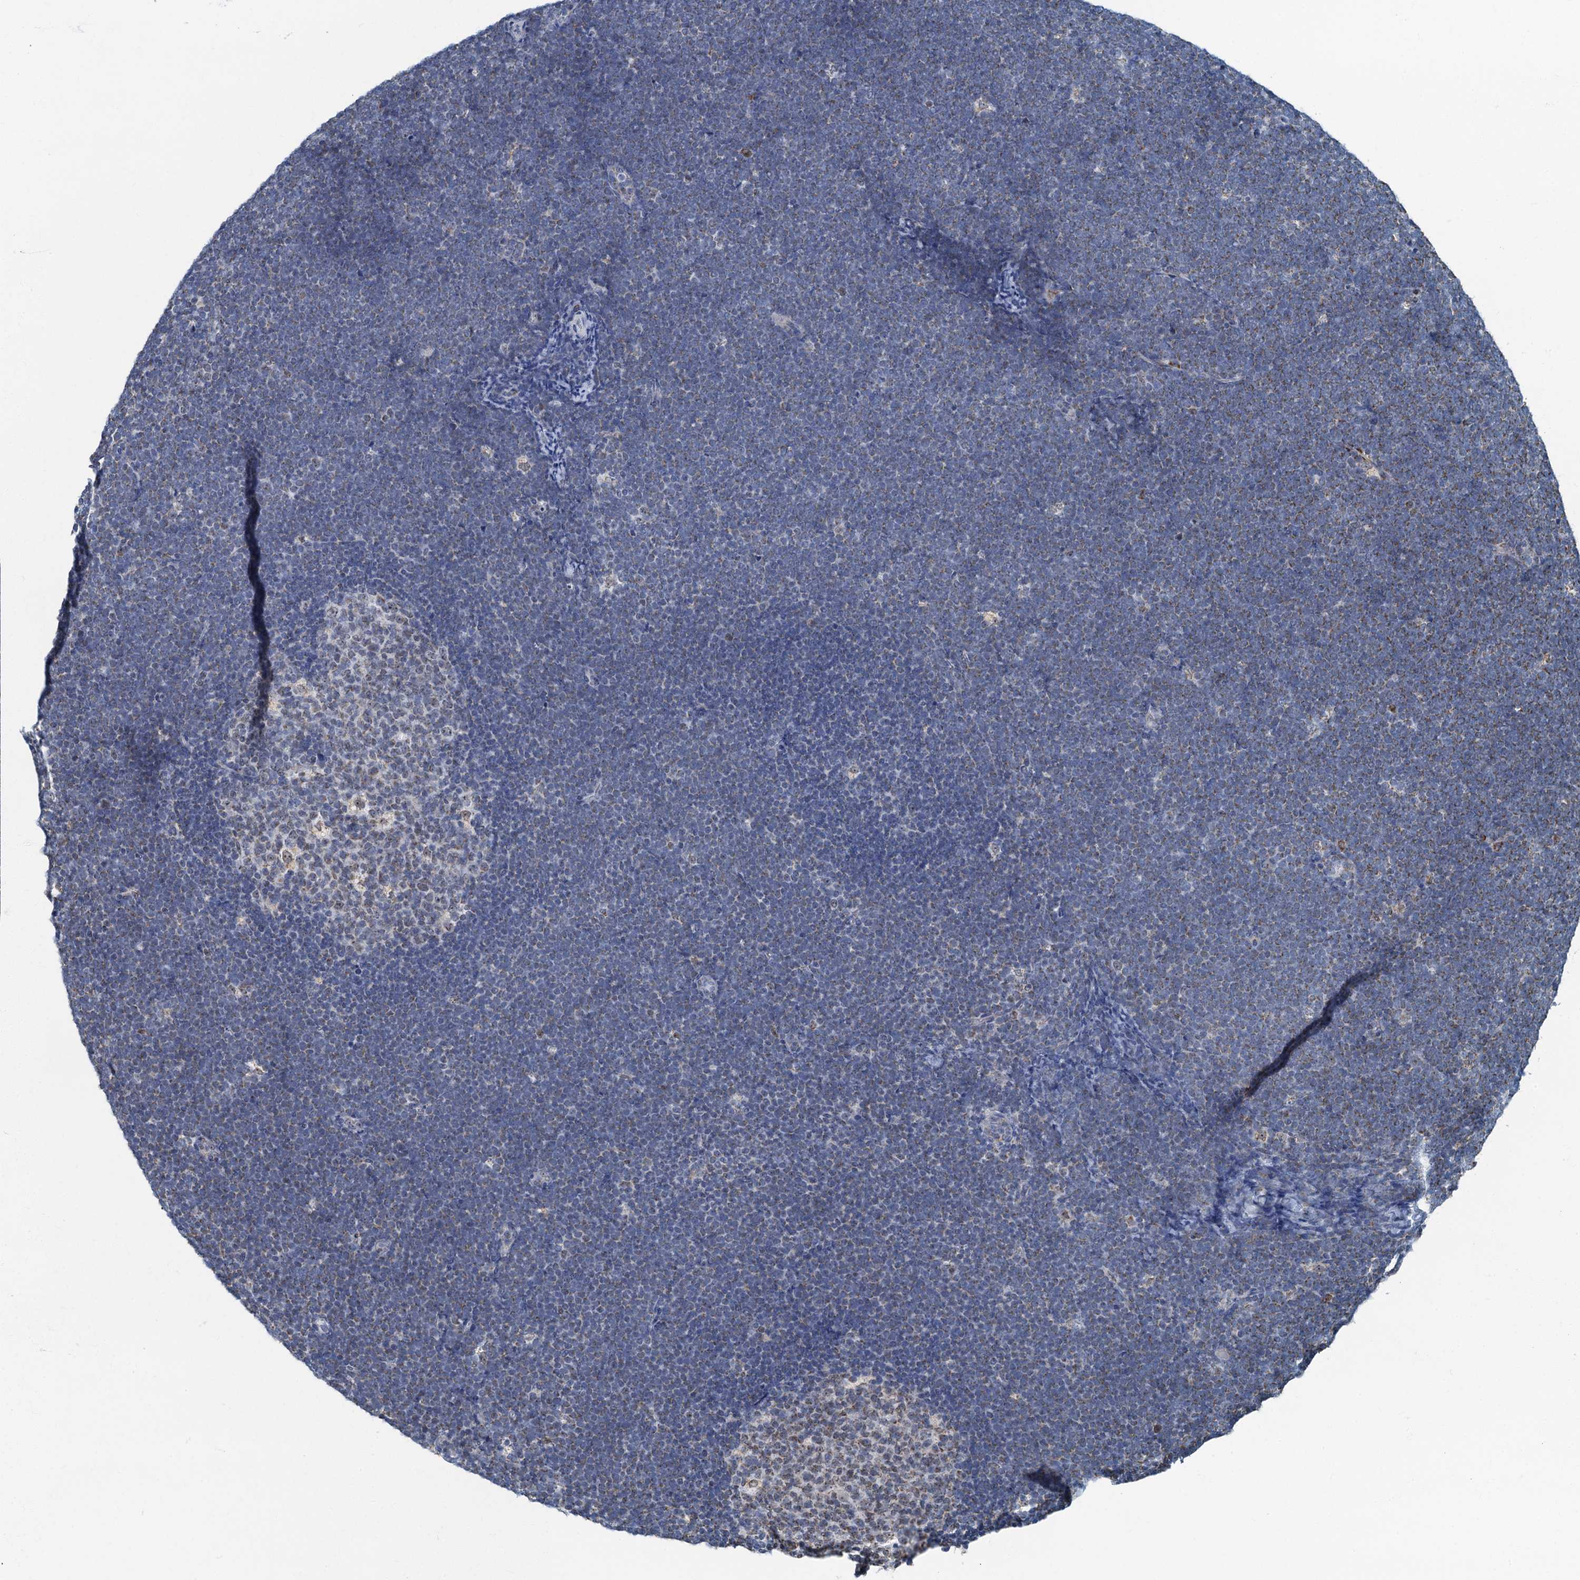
{"staining": {"intensity": "weak", "quantity": "25%-75%", "location": "cytoplasmic/membranous"}, "tissue": "lymphoma", "cell_type": "Tumor cells", "image_type": "cancer", "snomed": [{"axis": "morphology", "description": "Malignant lymphoma, non-Hodgkin's type, High grade"}, {"axis": "topography", "description": "Lymph node"}], "caption": "Lymphoma was stained to show a protein in brown. There is low levels of weak cytoplasmic/membranous expression in about 25%-75% of tumor cells. The protein of interest is shown in brown color, while the nuclei are stained blue.", "gene": "RAD9B", "patient": {"sex": "male", "age": 13}}